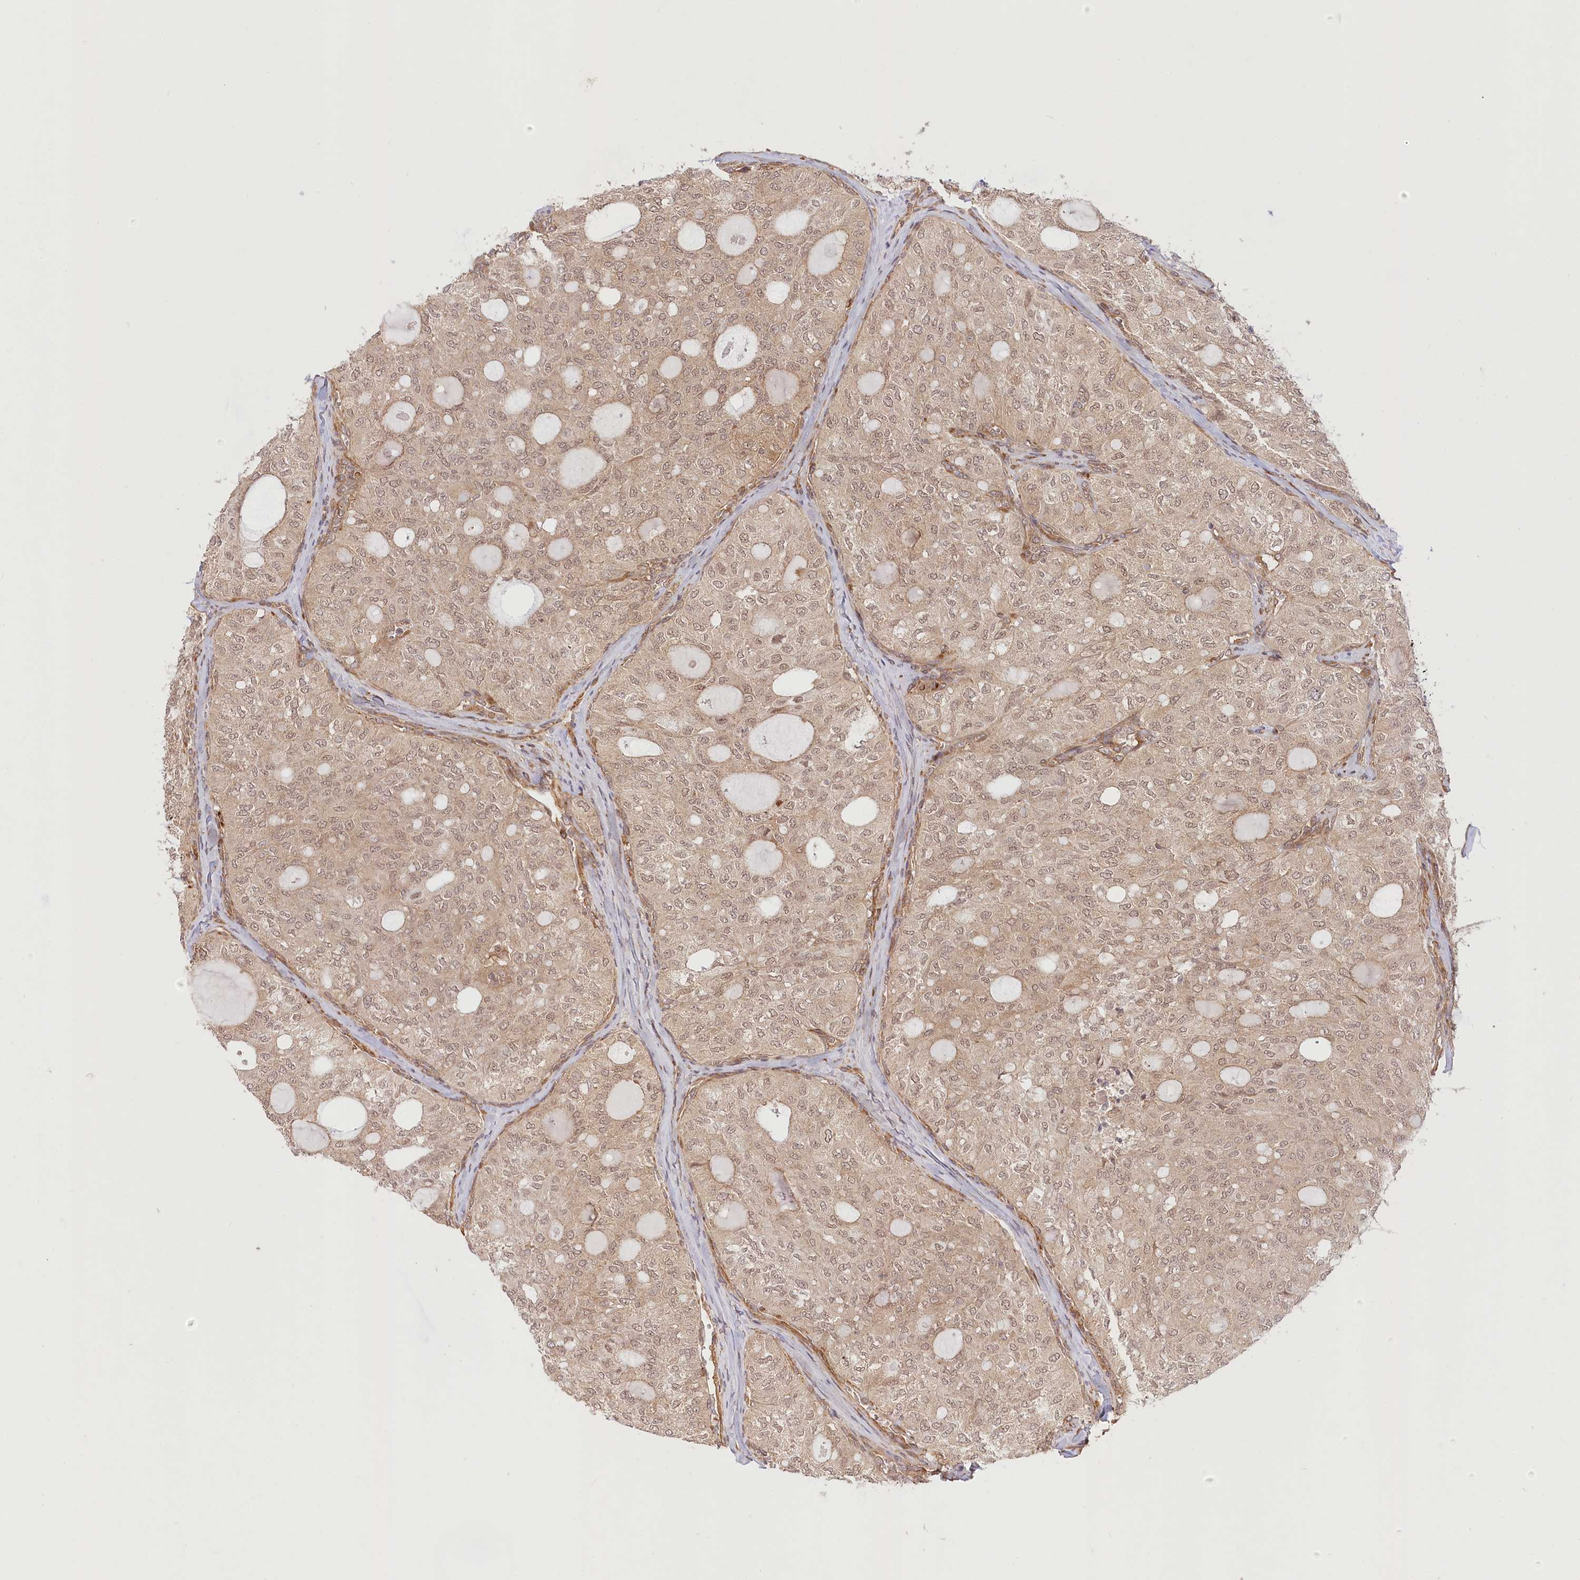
{"staining": {"intensity": "weak", "quantity": ">75%", "location": "nuclear"}, "tissue": "thyroid cancer", "cell_type": "Tumor cells", "image_type": "cancer", "snomed": [{"axis": "morphology", "description": "Follicular adenoma carcinoma, NOS"}, {"axis": "topography", "description": "Thyroid gland"}], "caption": "Human thyroid follicular adenoma carcinoma stained with a protein marker displays weak staining in tumor cells.", "gene": "CEP70", "patient": {"sex": "male", "age": 75}}